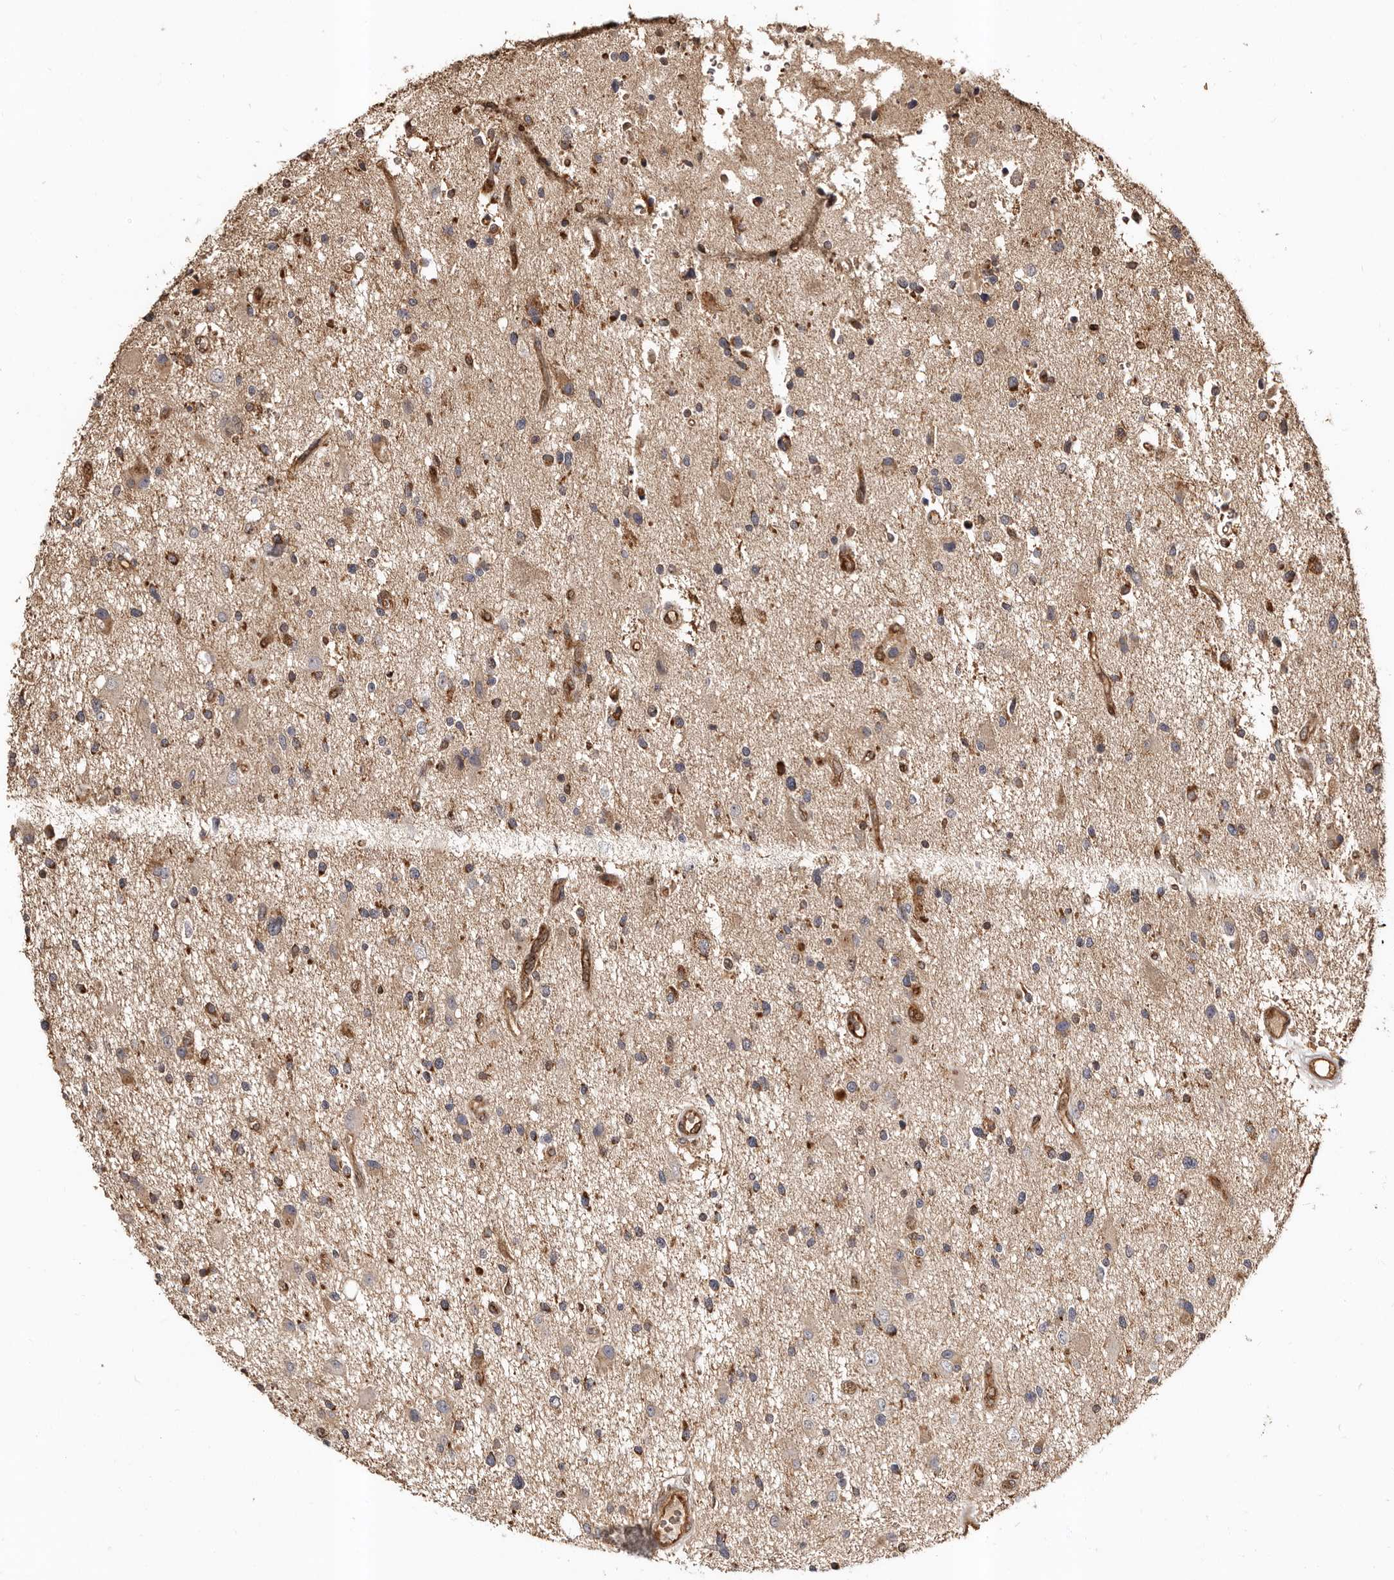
{"staining": {"intensity": "weak", "quantity": ">75%", "location": "cytoplasmic/membranous"}, "tissue": "glioma", "cell_type": "Tumor cells", "image_type": "cancer", "snomed": [{"axis": "morphology", "description": "Glioma, malignant, High grade"}, {"axis": "topography", "description": "Brain"}], "caption": "An image of human malignant glioma (high-grade) stained for a protein demonstrates weak cytoplasmic/membranous brown staining in tumor cells.", "gene": "BAX", "patient": {"sex": "male", "age": 33}}